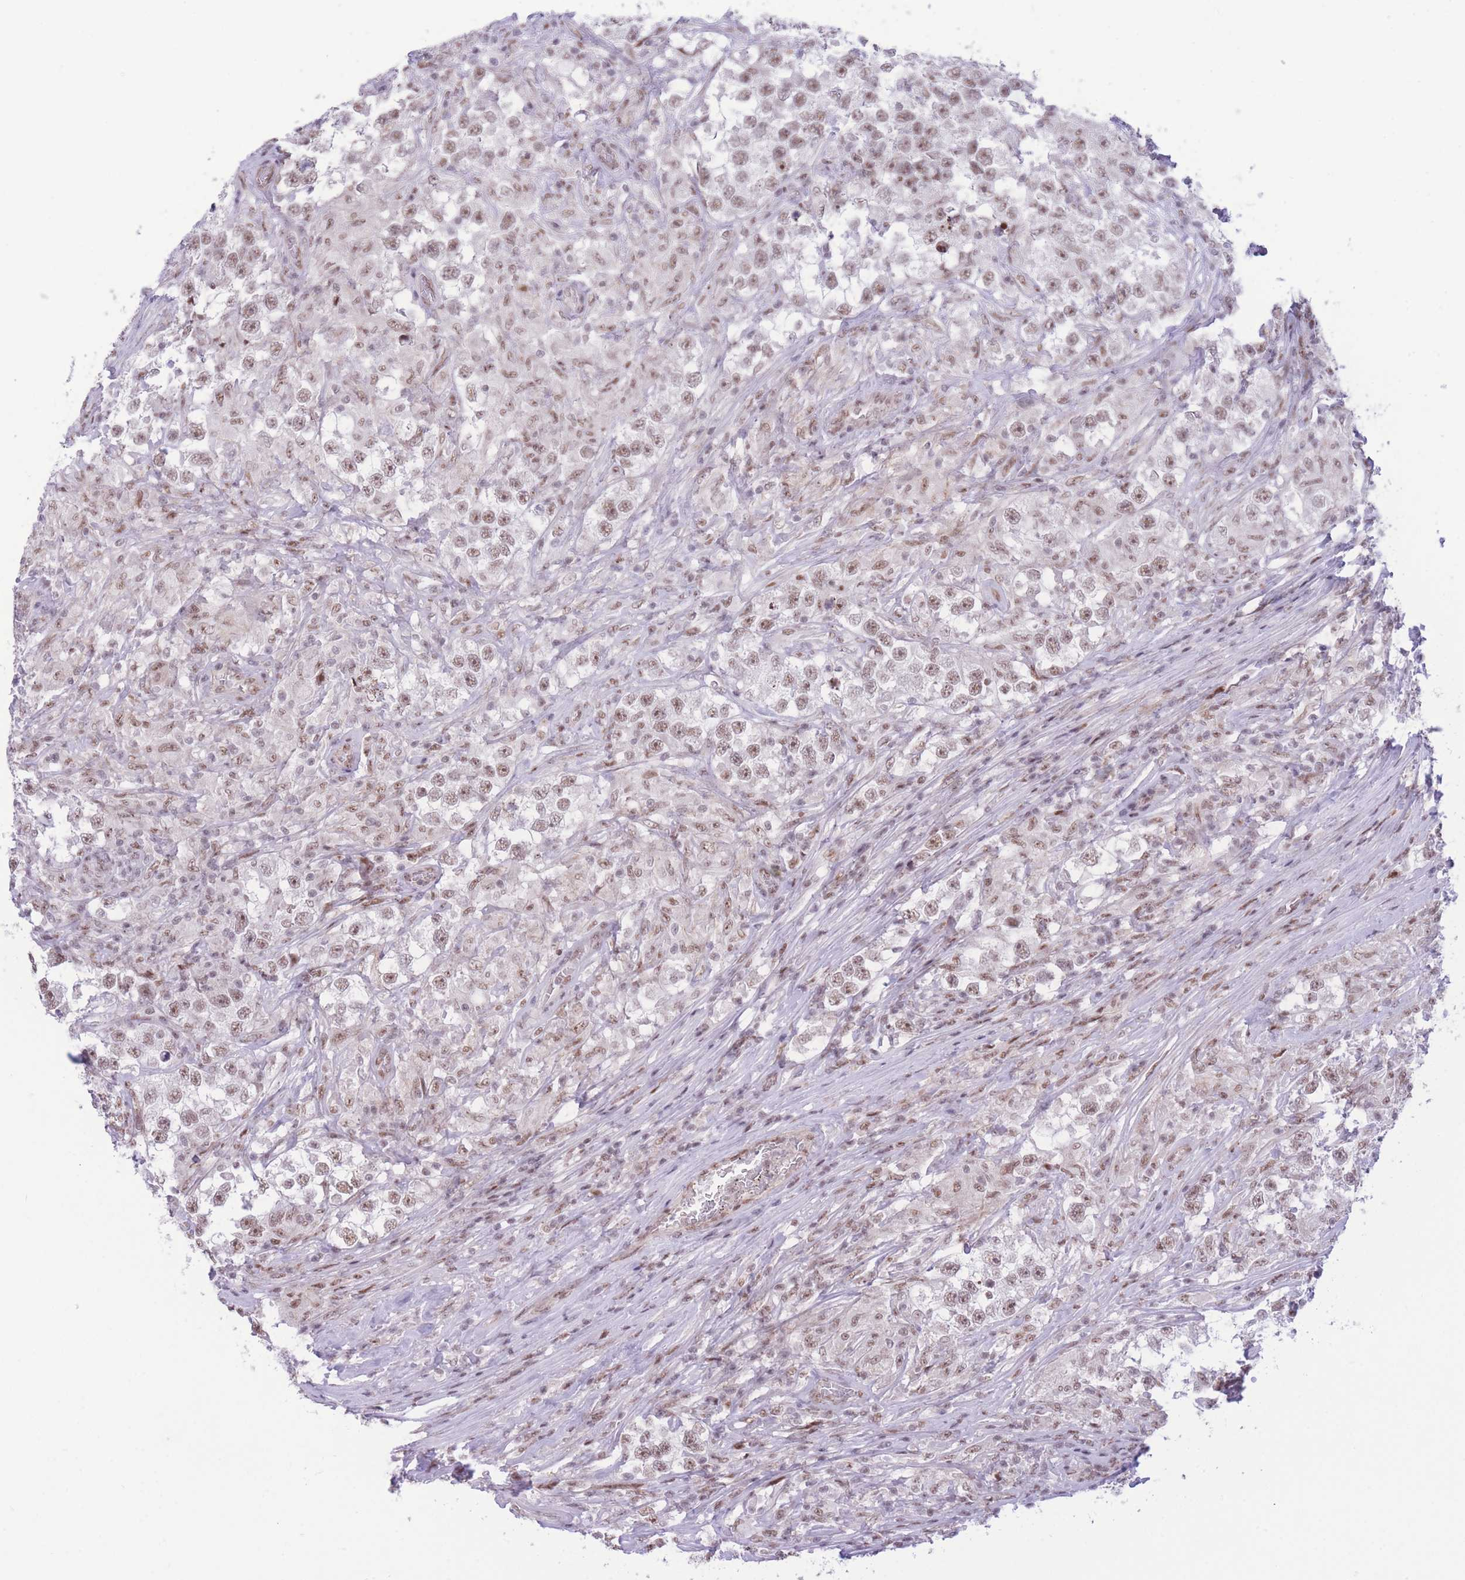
{"staining": {"intensity": "moderate", "quantity": ">75%", "location": "nuclear"}, "tissue": "testis cancer", "cell_type": "Tumor cells", "image_type": "cancer", "snomed": [{"axis": "morphology", "description": "Seminoma, NOS"}, {"axis": "topography", "description": "Testis"}], "caption": "This is a micrograph of IHC staining of seminoma (testis), which shows moderate positivity in the nuclear of tumor cells.", "gene": "PCIF1", "patient": {"sex": "male", "age": 46}}